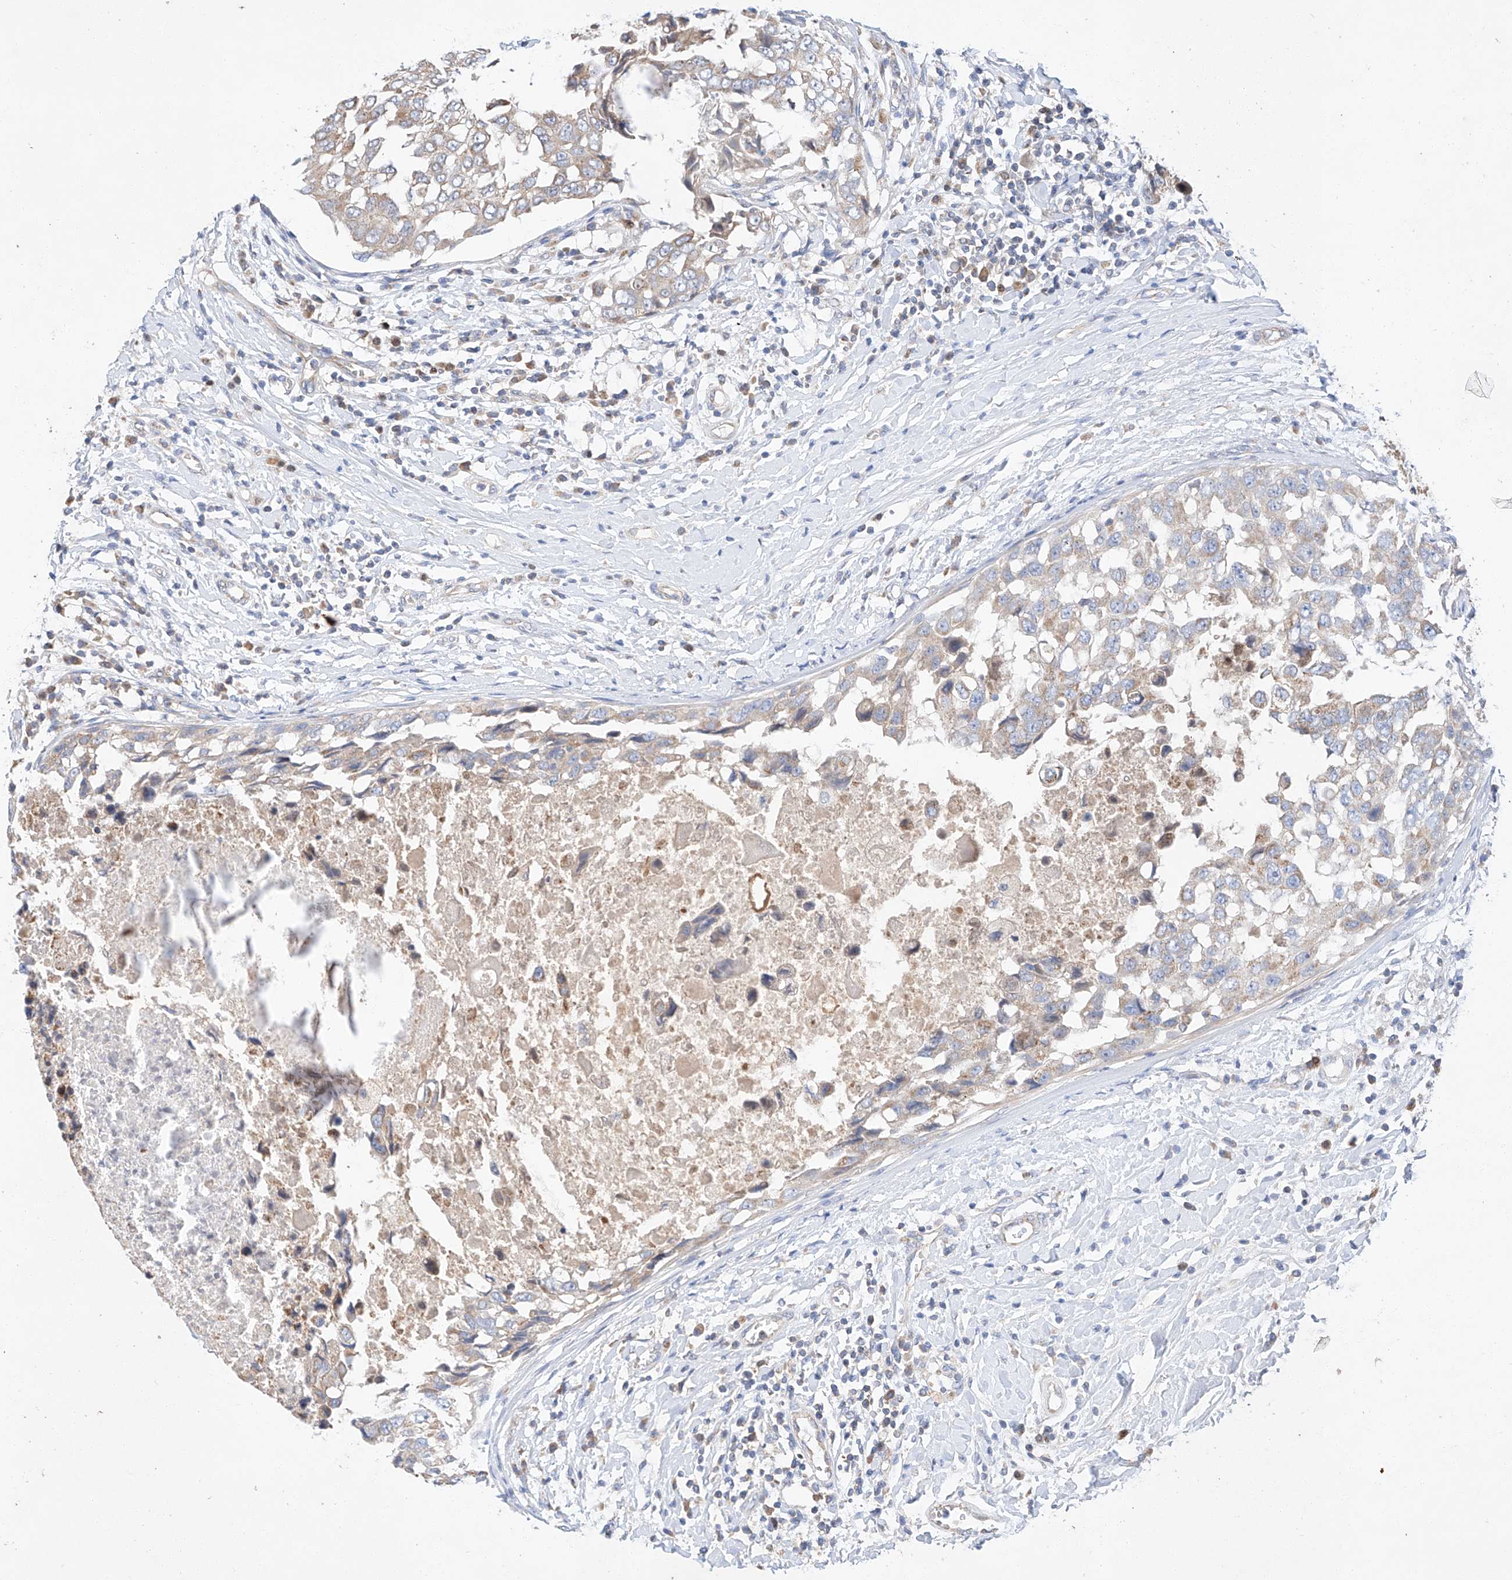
{"staining": {"intensity": "weak", "quantity": "25%-75%", "location": "cytoplasmic/membranous"}, "tissue": "breast cancer", "cell_type": "Tumor cells", "image_type": "cancer", "snomed": [{"axis": "morphology", "description": "Duct carcinoma"}, {"axis": "topography", "description": "Breast"}], "caption": "Immunohistochemistry photomicrograph of human breast invasive ductal carcinoma stained for a protein (brown), which exhibits low levels of weak cytoplasmic/membranous positivity in about 25%-75% of tumor cells.", "gene": "C6orf118", "patient": {"sex": "female", "age": 27}}